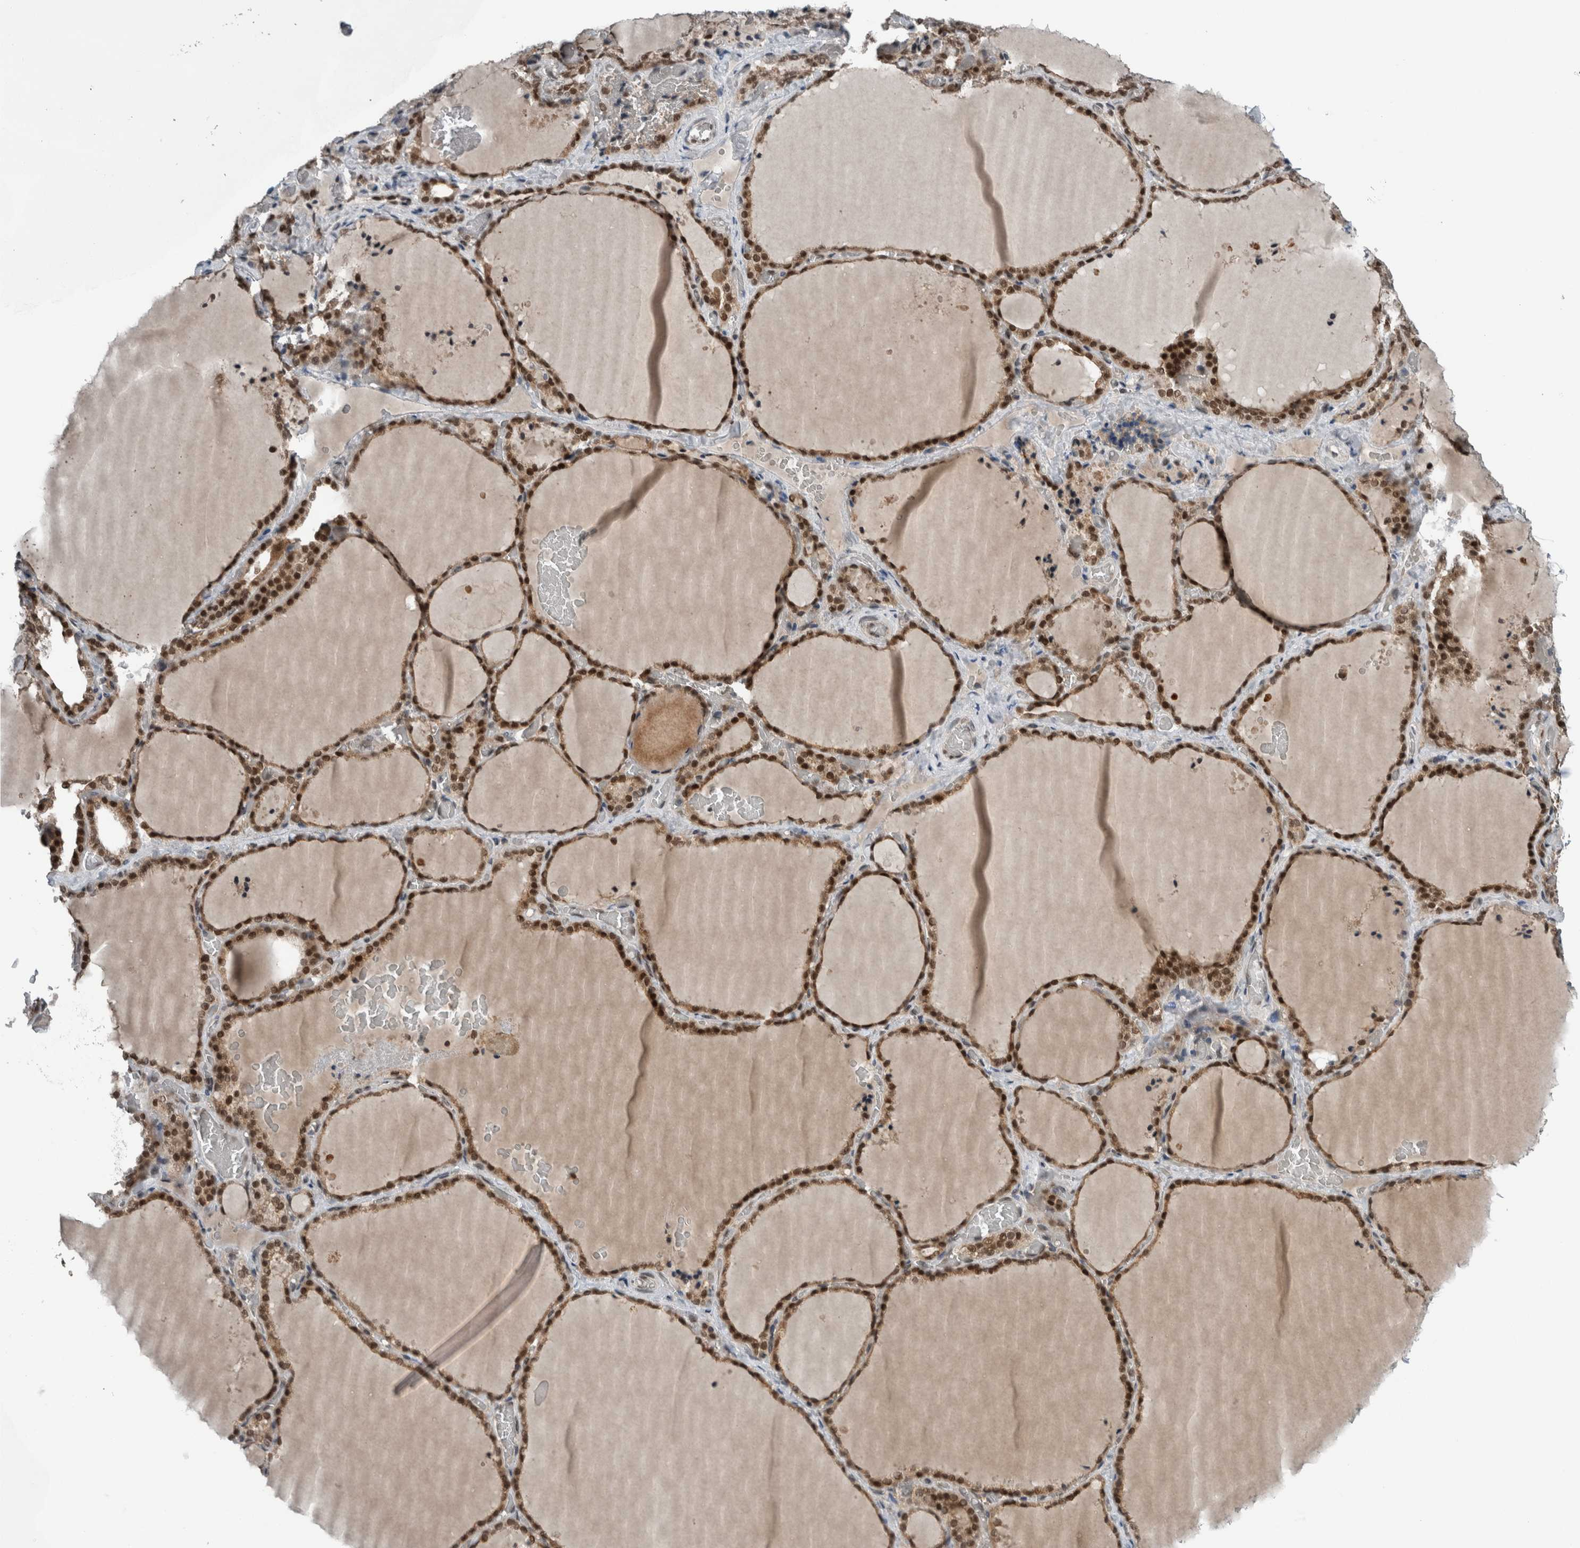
{"staining": {"intensity": "strong", "quantity": ">75%", "location": "cytoplasmic/membranous,nuclear"}, "tissue": "thyroid gland", "cell_type": "Glandular cells", "image_type": "normal", "snomed": [{"axis": "morphology", "description": "Normal tissue, NOS"}, {"axis": "topography", "description": "Thyroid gland"}], "caption": "Thyroid gland stained for a protein (brown) exhibits strong cytoplasmic/membranous,nuclear positive expression in about >75% of glandular cells.", "gene": "SPAG7", "patient": {"sex": "female", "age": 22}}